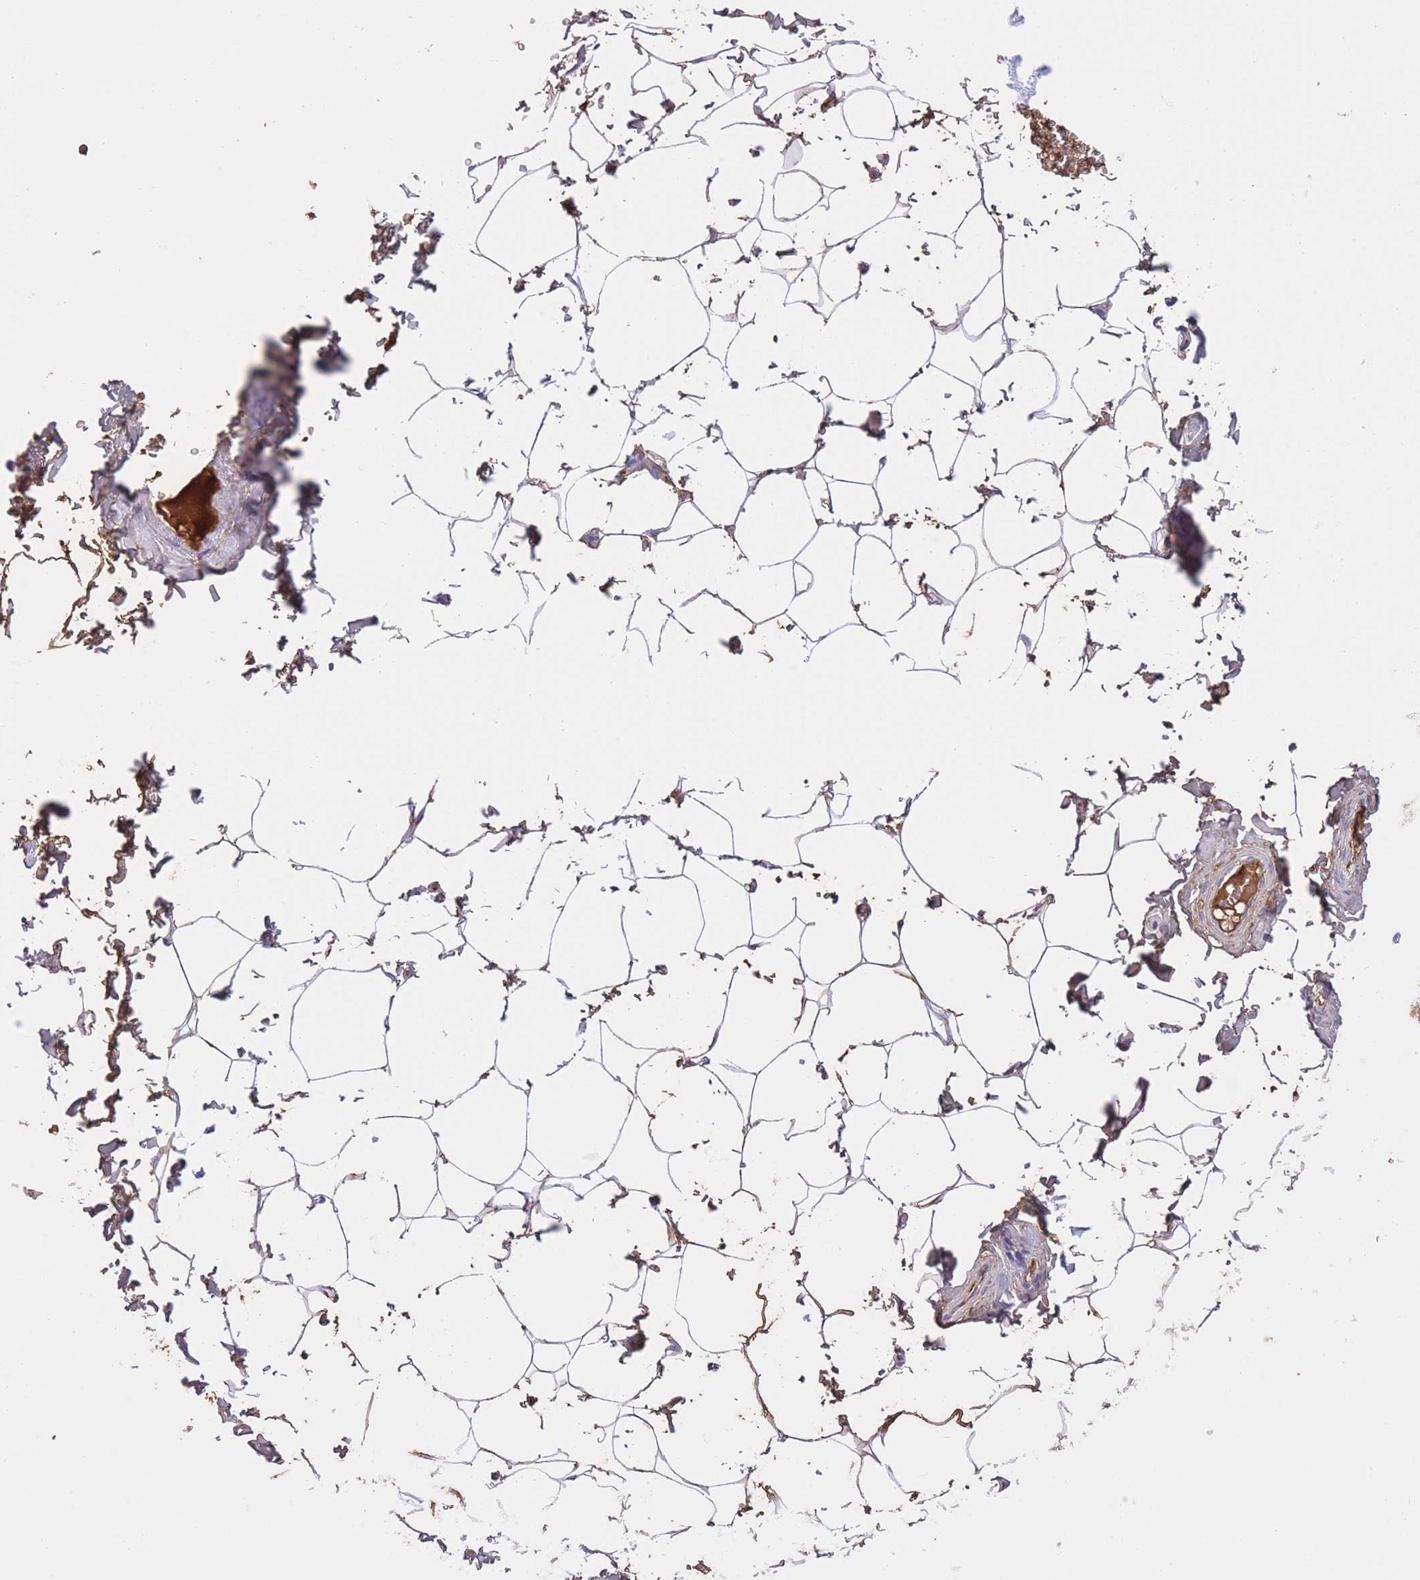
{"staining": {"intensity": "negative", "quantity": "none", "location": "none"}, "tissue": "adipose tissue", "cell_type": "Adipocytes", "image_type": "normal", "snomed": [{"axis": "morphology", "description": "Normal tissue, NOS"}, {"axis": "topography", "description": "Soft tissue"}, {"axis": "topography", "description": "Adipose tissue"}, {"axis": "topography", "description": "Vascular tissue"}, {"axis": "topography", "description": "Peripheral nerve tissue"}], "caption": "Immunohistochemistry (IHC) of normal human adipose tissue exhibits no expression in adipocytes. Nuclei are stained in blue.", "gene": "AP3S1", "patient": {"sex": "male", "age": 46}}